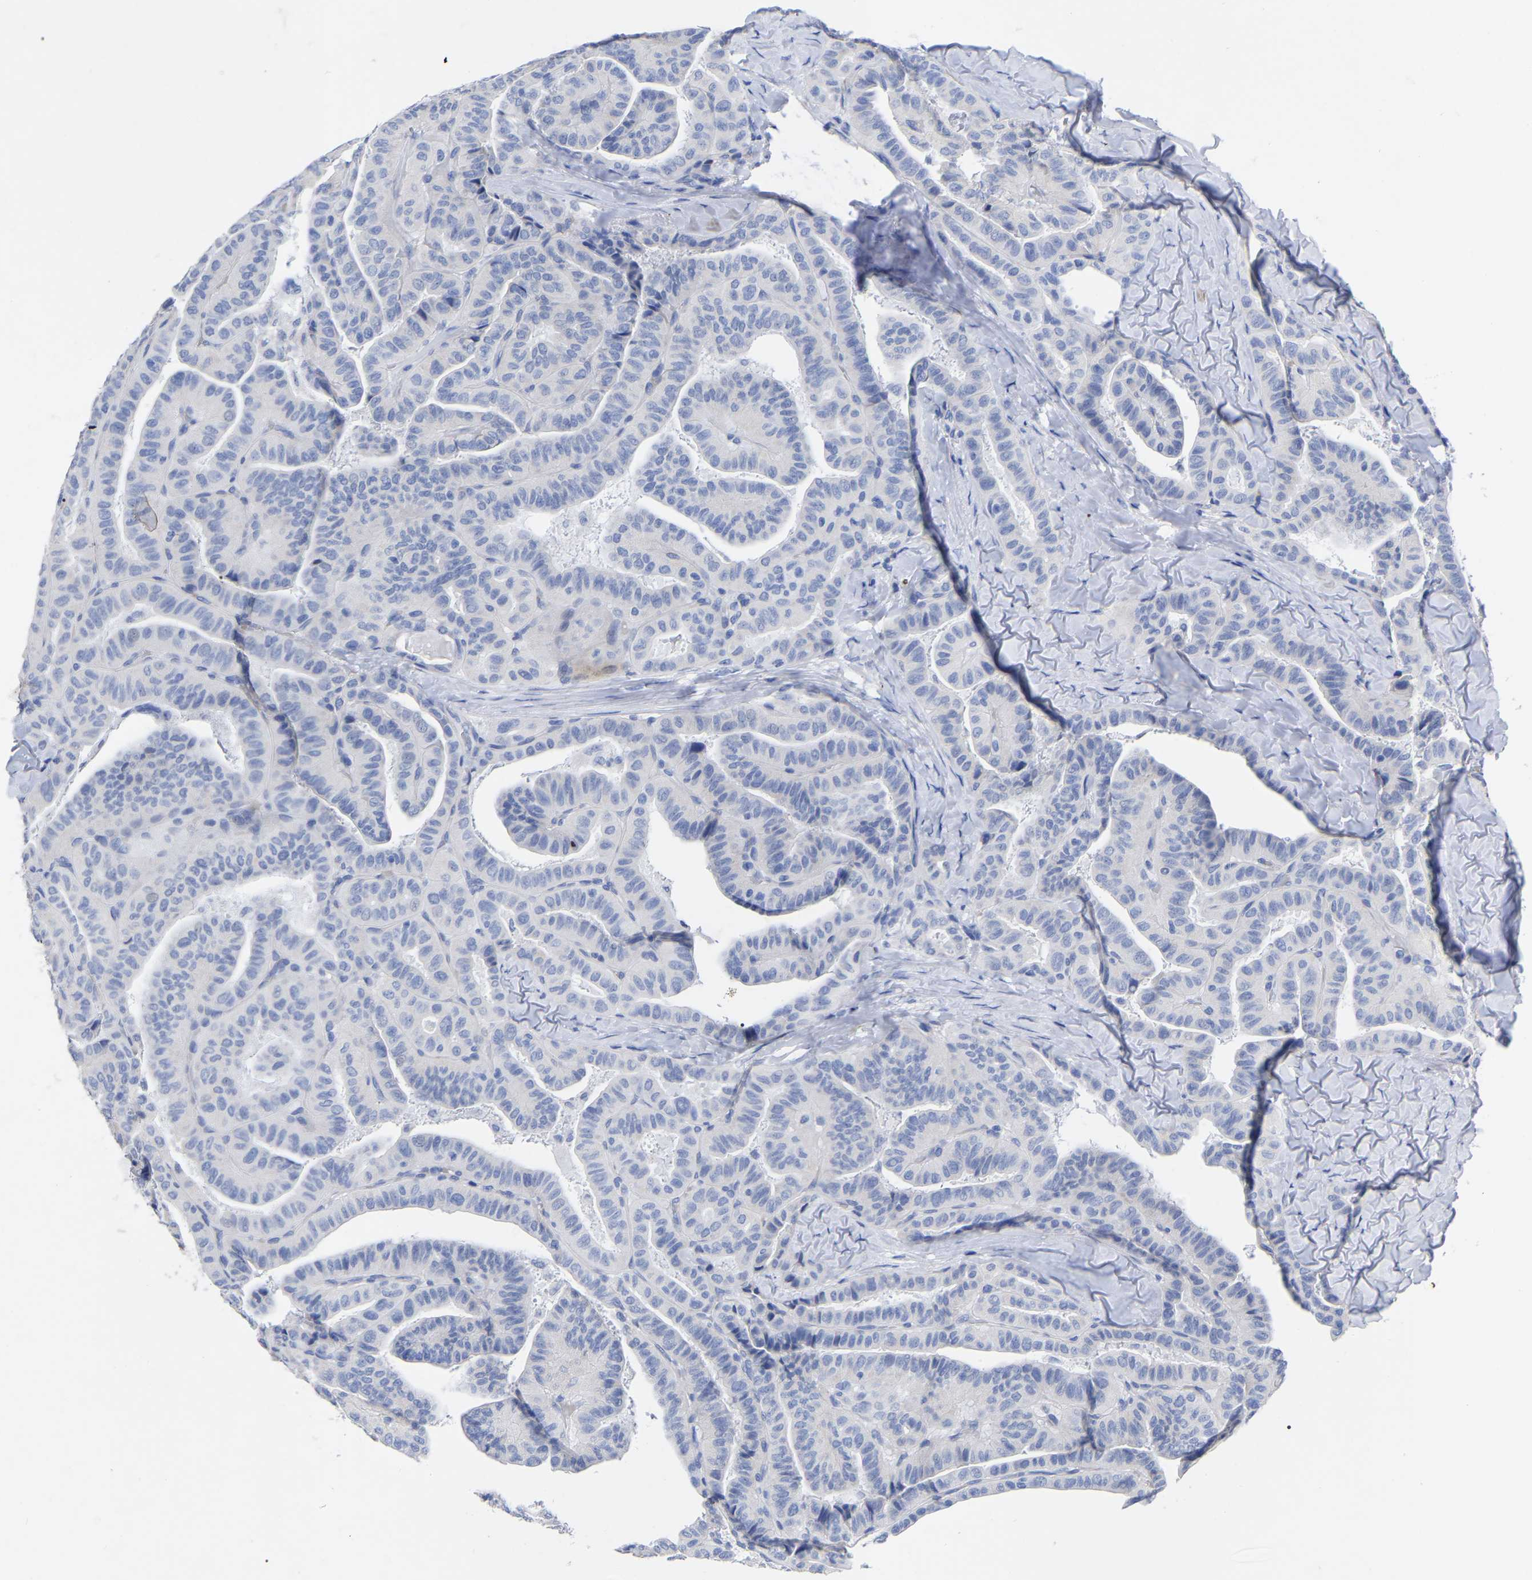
{"staining": {"intensity": "negative", "quantity": "none", "location": "none"}, "tissue": "thyroid cancer", "cell_type": "Tumor cells", "image_type": "cancer", "snomed": [{"axis": "morphology", "description": "Papillary adenocarcinoma, NOS"}, {"axis": "topography", "description": "Thyroid gland"}], "caption": "An IHC micrograph of thyroid cancer (papillary adenocarcinoma) is shown. There is no staining in tumor cells of thyroid cancer (papillary adenocarcinoma).", "gene": "GDF3", "patient": {"sex": "male", "age": 77}}